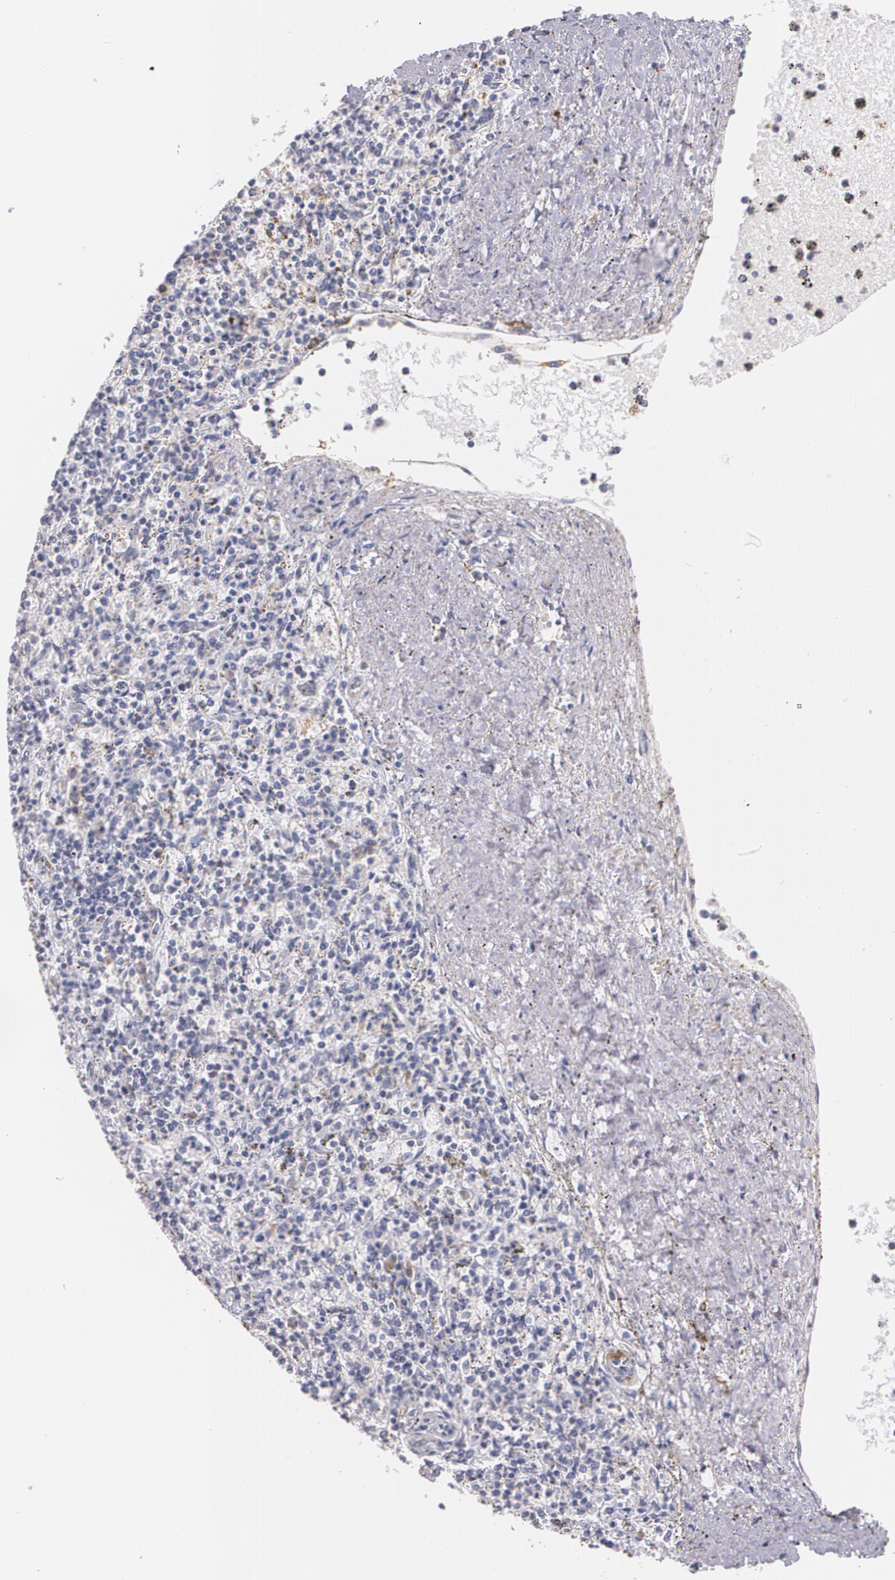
{"staining": {"intensity": "negative", "quantity": "none", "location": "none"}, "tissue": "spleen", "cell_type": "Cells in red pulp", "image_type": "normal", "snomed": [{"axis": "morphology", "description": "Normal tissue, NOS"}, {"axis": "topography", "description": "Spleen"}], "caption": "High magnification brightfield microscopy of normal spleen stained with DAB (brown) and counterstained with hematoxylin (blue): cells in red pulp show no significant staining. (Stains: DAB (3,3'-diaminobenzidine) IHC with hematoxylin counter stain, Microscopy: brightfield microscopy at high magnification).", "gene": "AMBP", "patient": {"sex": "male", "age": 72}}